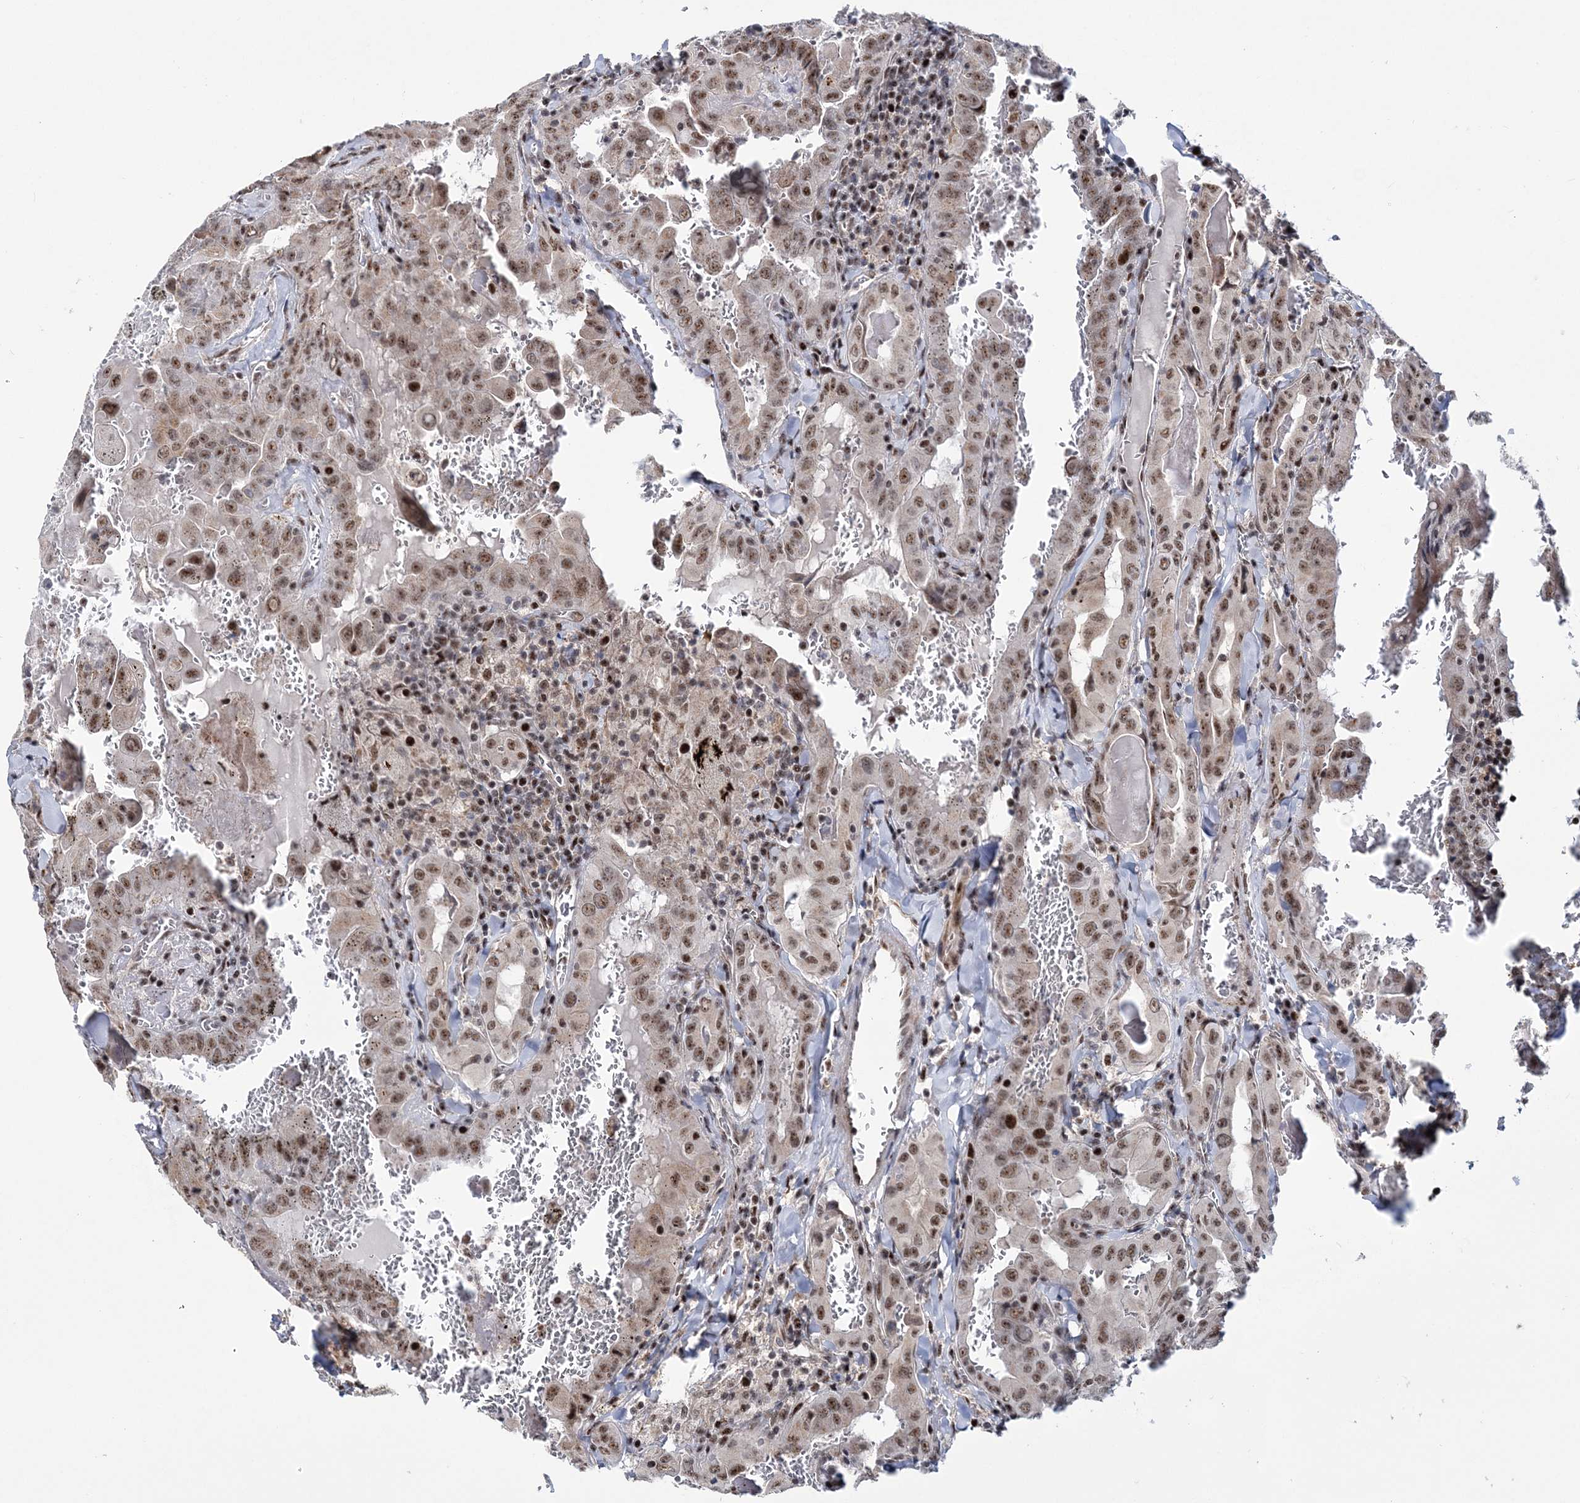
{"staining": {"intensity": "moderate", "quantity": ">75%", "location": "nuclear"}, "tissue": "thyroid cancer", "cell_type": "Tumor cells", "image_type": "cancer", "snomed": [{"axis": "morphology", "description": "Papillary adenocarcinoma, NOS"}, {"axis": "topography", "description": "Thyroid gland"}], "caption": "Human thyroid cancer stained with a protein marker reveals moderate staining in tumor cells.", "gene": "TATDN2", "patient": {"sex": "female", "age": 72}}